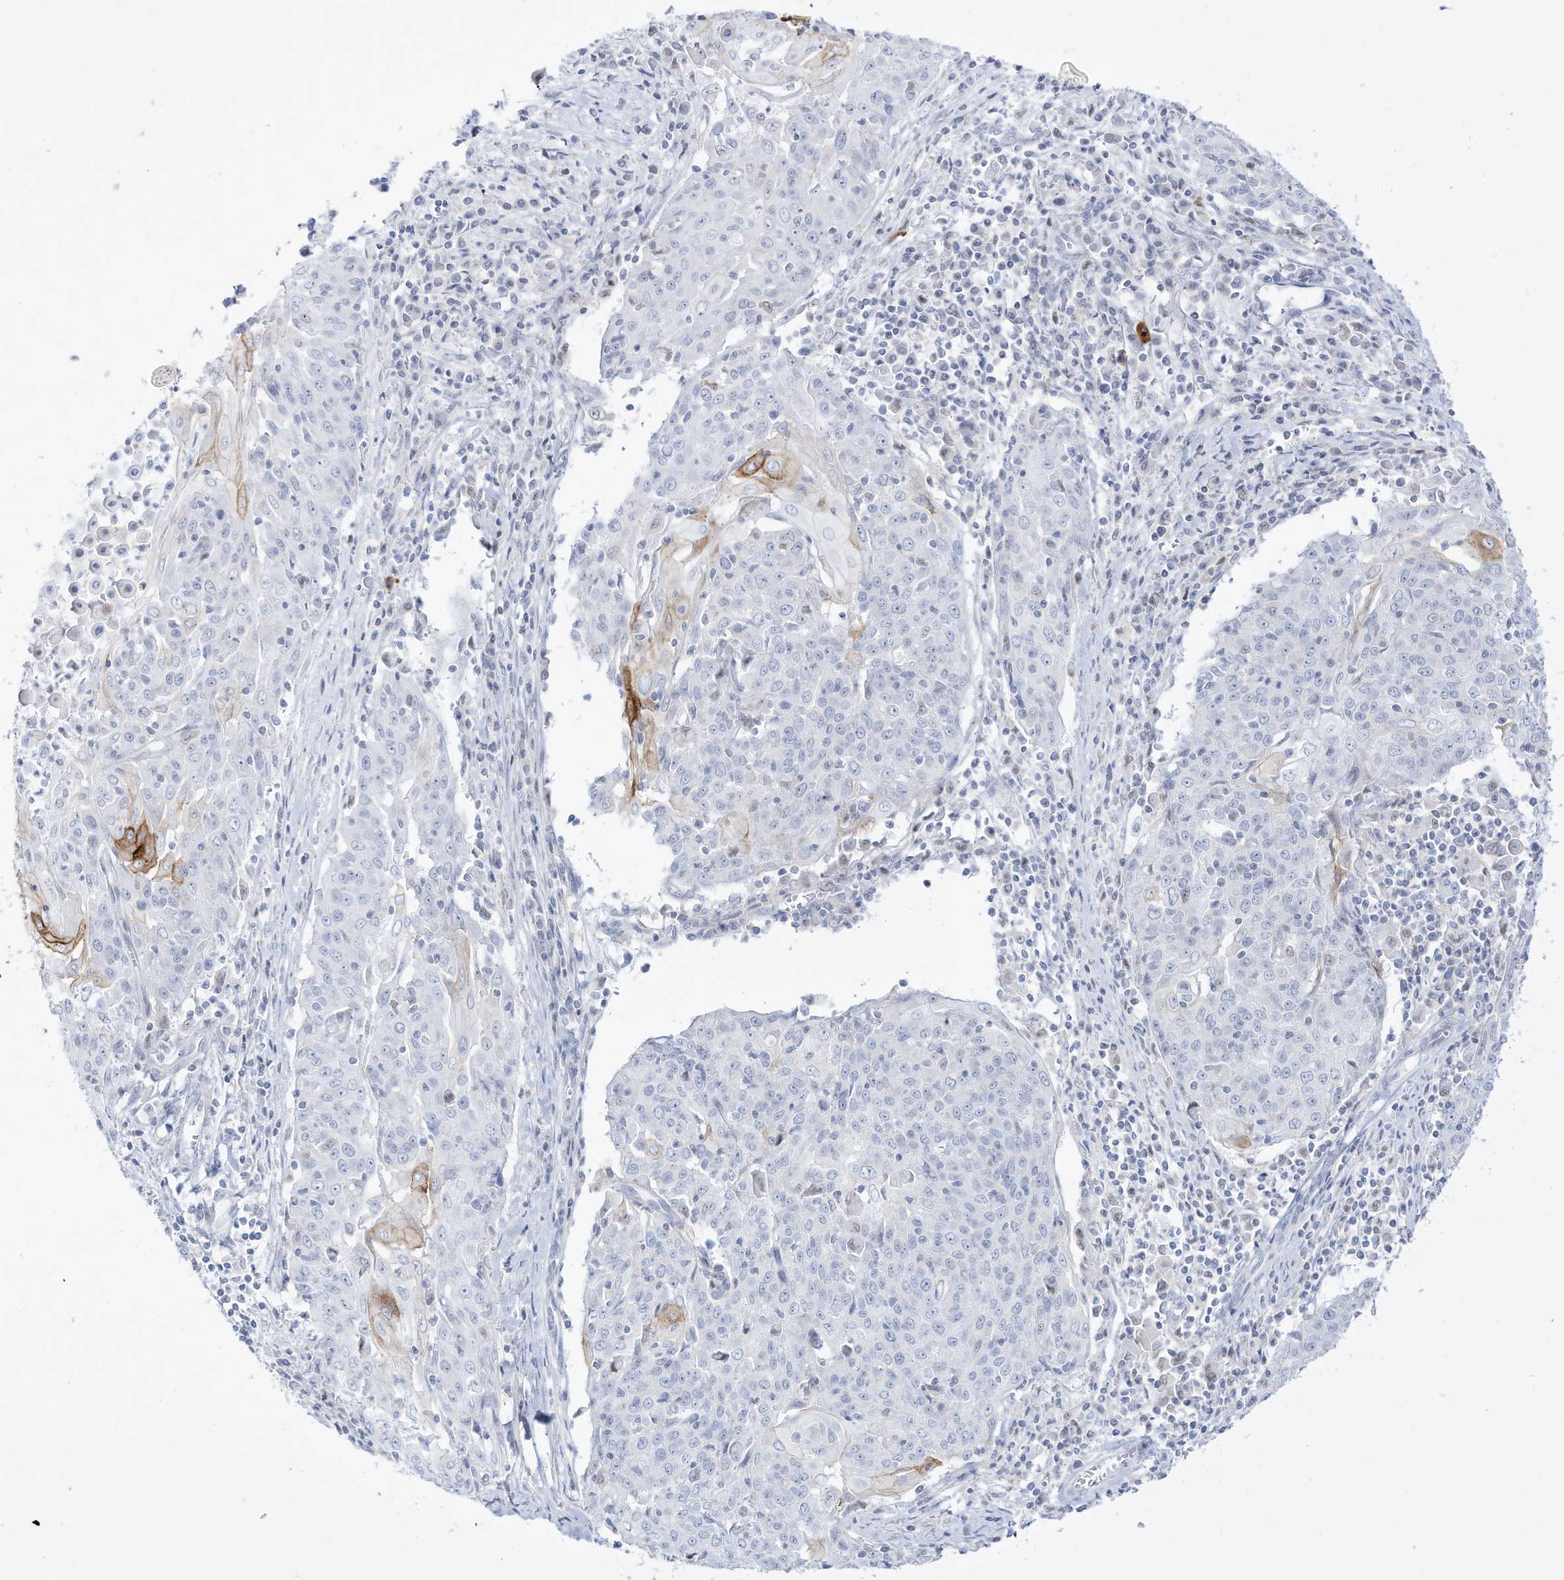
{"staining": {"intensity": "negative", "quantity": "none", "location": "none"}, "tissue": "cervical cancer", "cell_type": "Tumor cells", "image_type": "cancer", "snomed": [{"axis": "morphology", "description": "Squamous cell carcinoma, NOS"}, {"axis": "topography", "description": "Cervix"}], "caption": "DAB immunohistochemical staining of cervical cancer shows no significant staining in tumor cells.", "gene": "DMKN", "patient": {"sex": "female", "age": 48}}